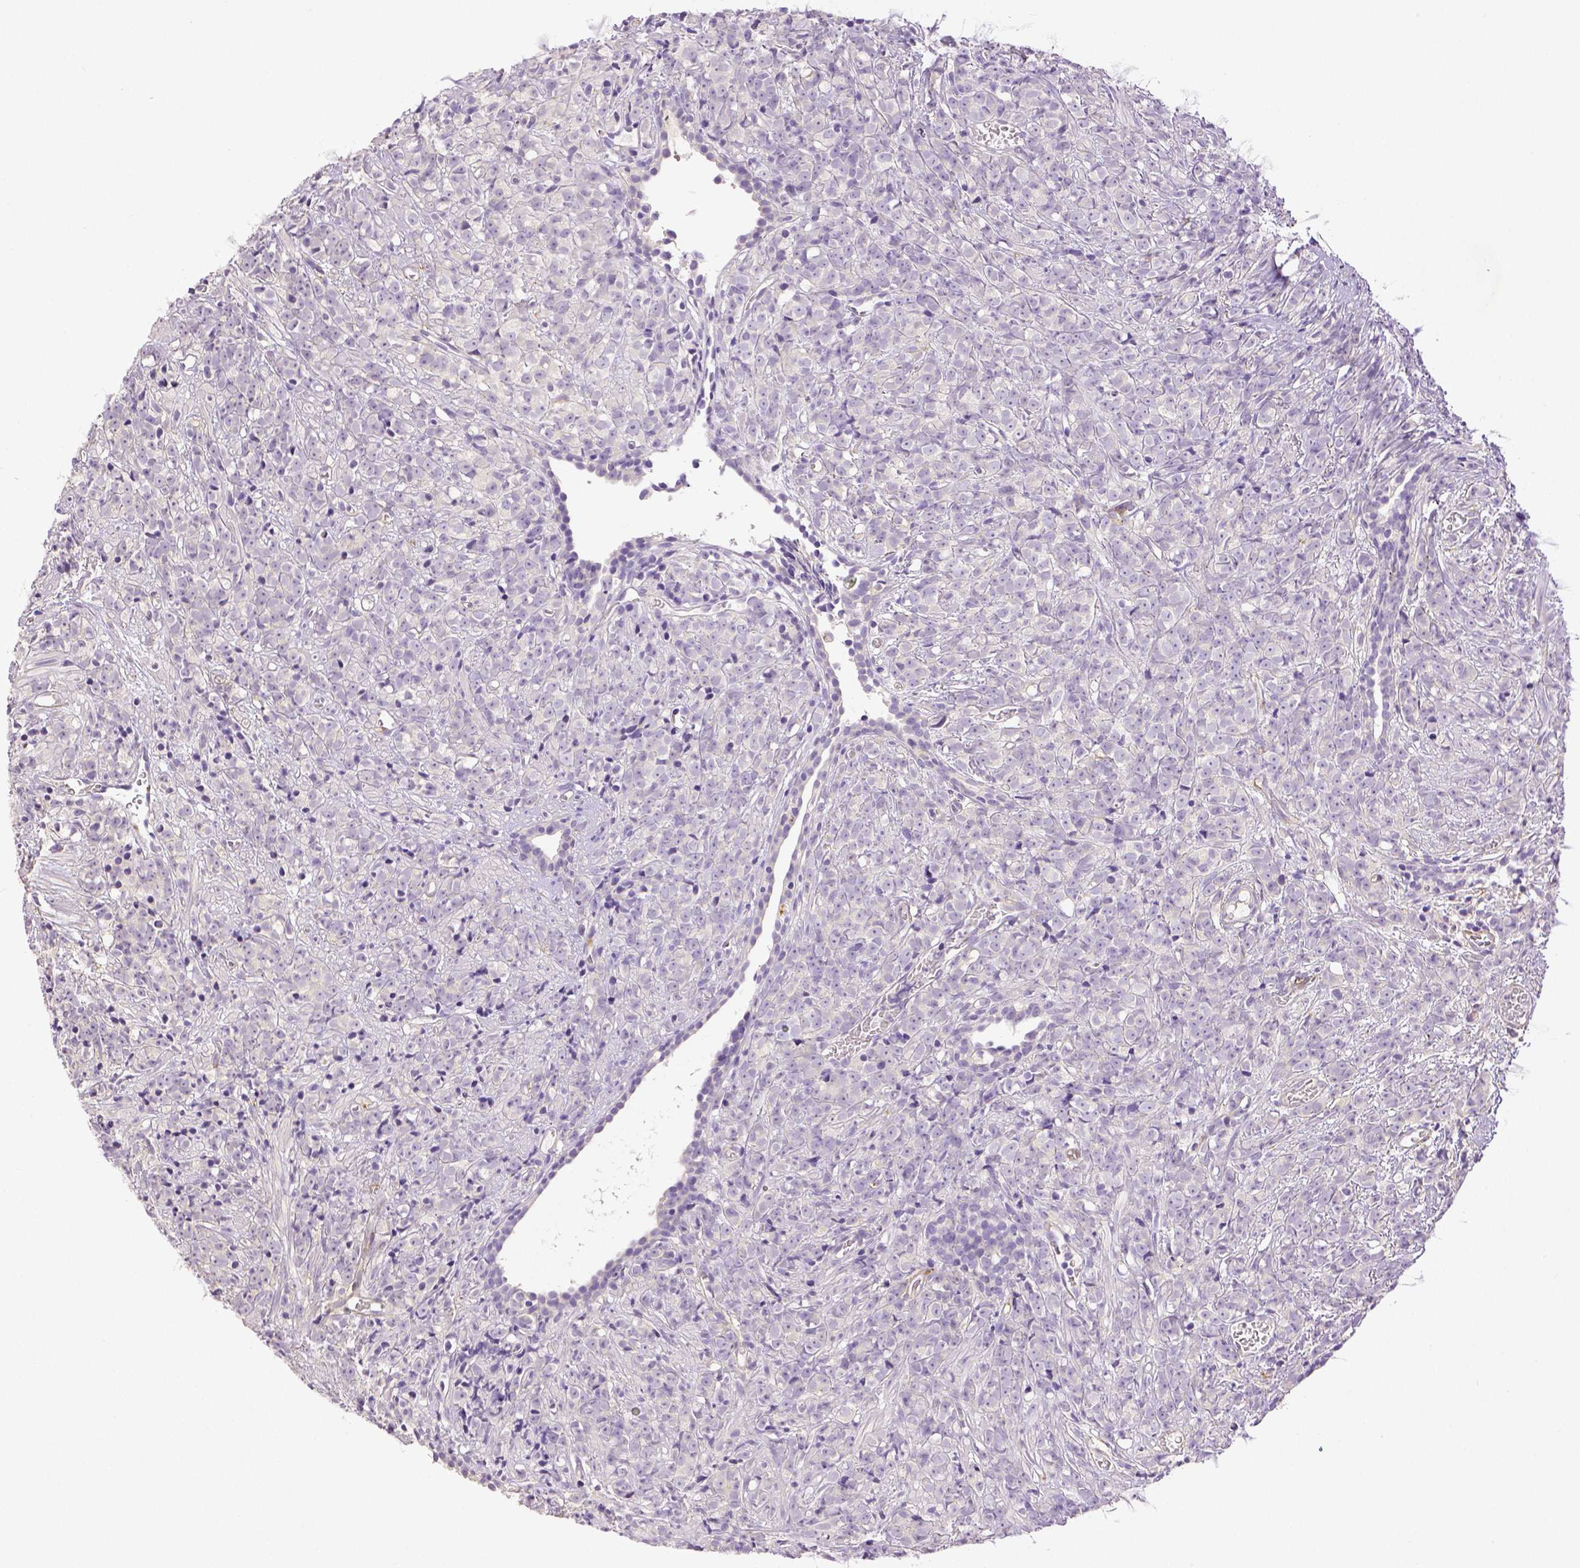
{"staining": {"intensity": "negative", "quantity": "none", "location": "none"}, "tissue": "prostate cancer", "cell_type": "Tumor cells", "image_type": "cancer", "snomed": [{"axis": "morphology", "description": "Adenocarcinoma, High grade"}, {"axis": "topography", "description": "Prostate"}], "caption": "Protein analysis of prostate high-grade adenocarcinoma demonstrates no significant positivity in tumor cells.", "gene": "THY1", "patient": {"sex": "male", "age": 81}}